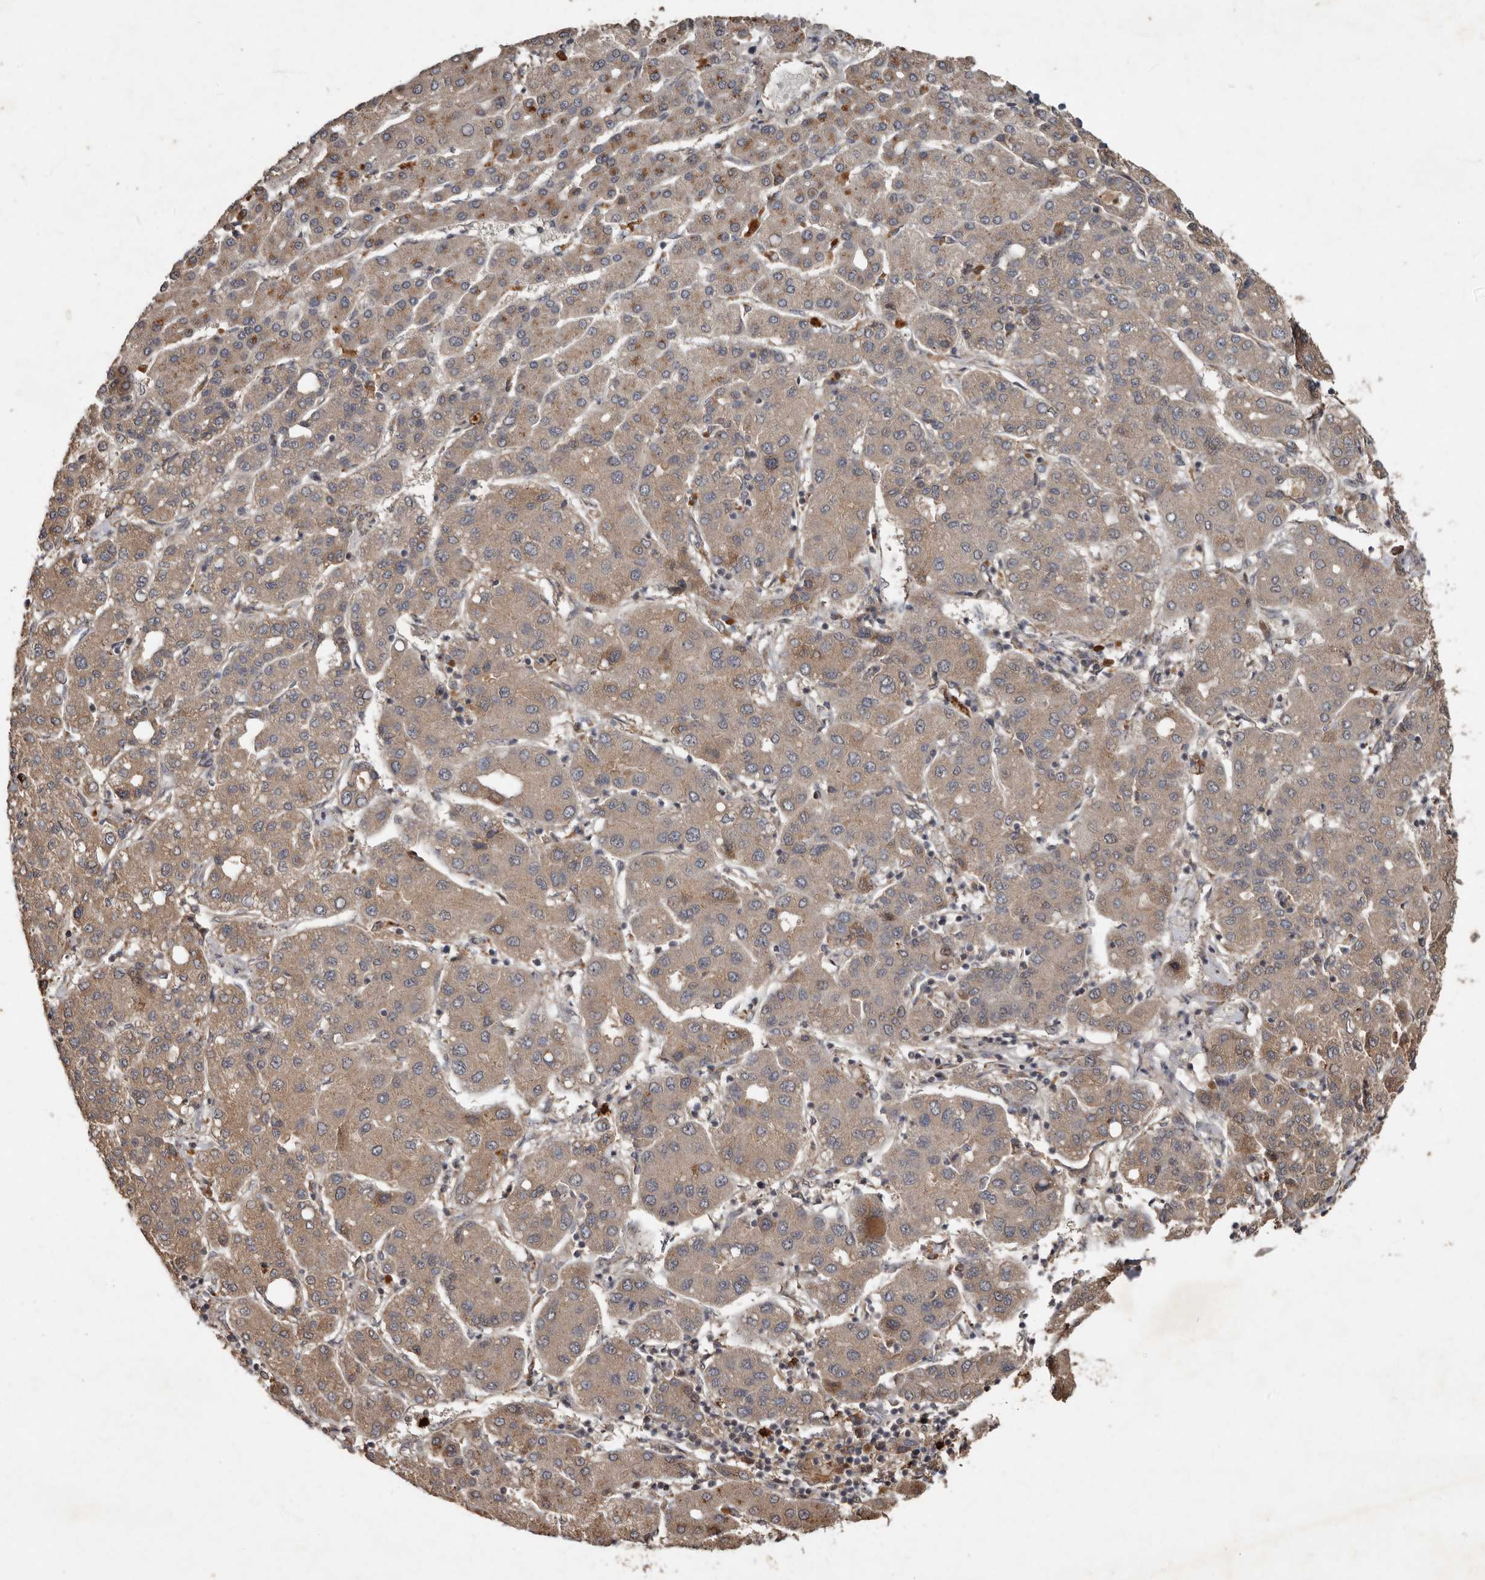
{"staining": {"intensity": "moderate", "quantity": ">75%", "location": "cytoplasmic/membranous"}, "tissue": "liver cancer", "cell_type": "Tumor cells", "image_type": "cancer", "snomed": [{"axis": "morphology", "description": "Carcinoma, Hepatocellular, NOS"}, {"axis": "topography", "description": "Liver"}], "caption": "High-magnification brightfield microscopy of liver cancer stained with DAB (3,3'-diaminobenzidine) (brown) and counterstained with hematoxylin (blue). tumor cells exhibit moderate cytoplasmic/membranous expression is seen in about>75% of cells.", "gene": "KIF26B", "patient": {"sex": "male", "age": 65}}